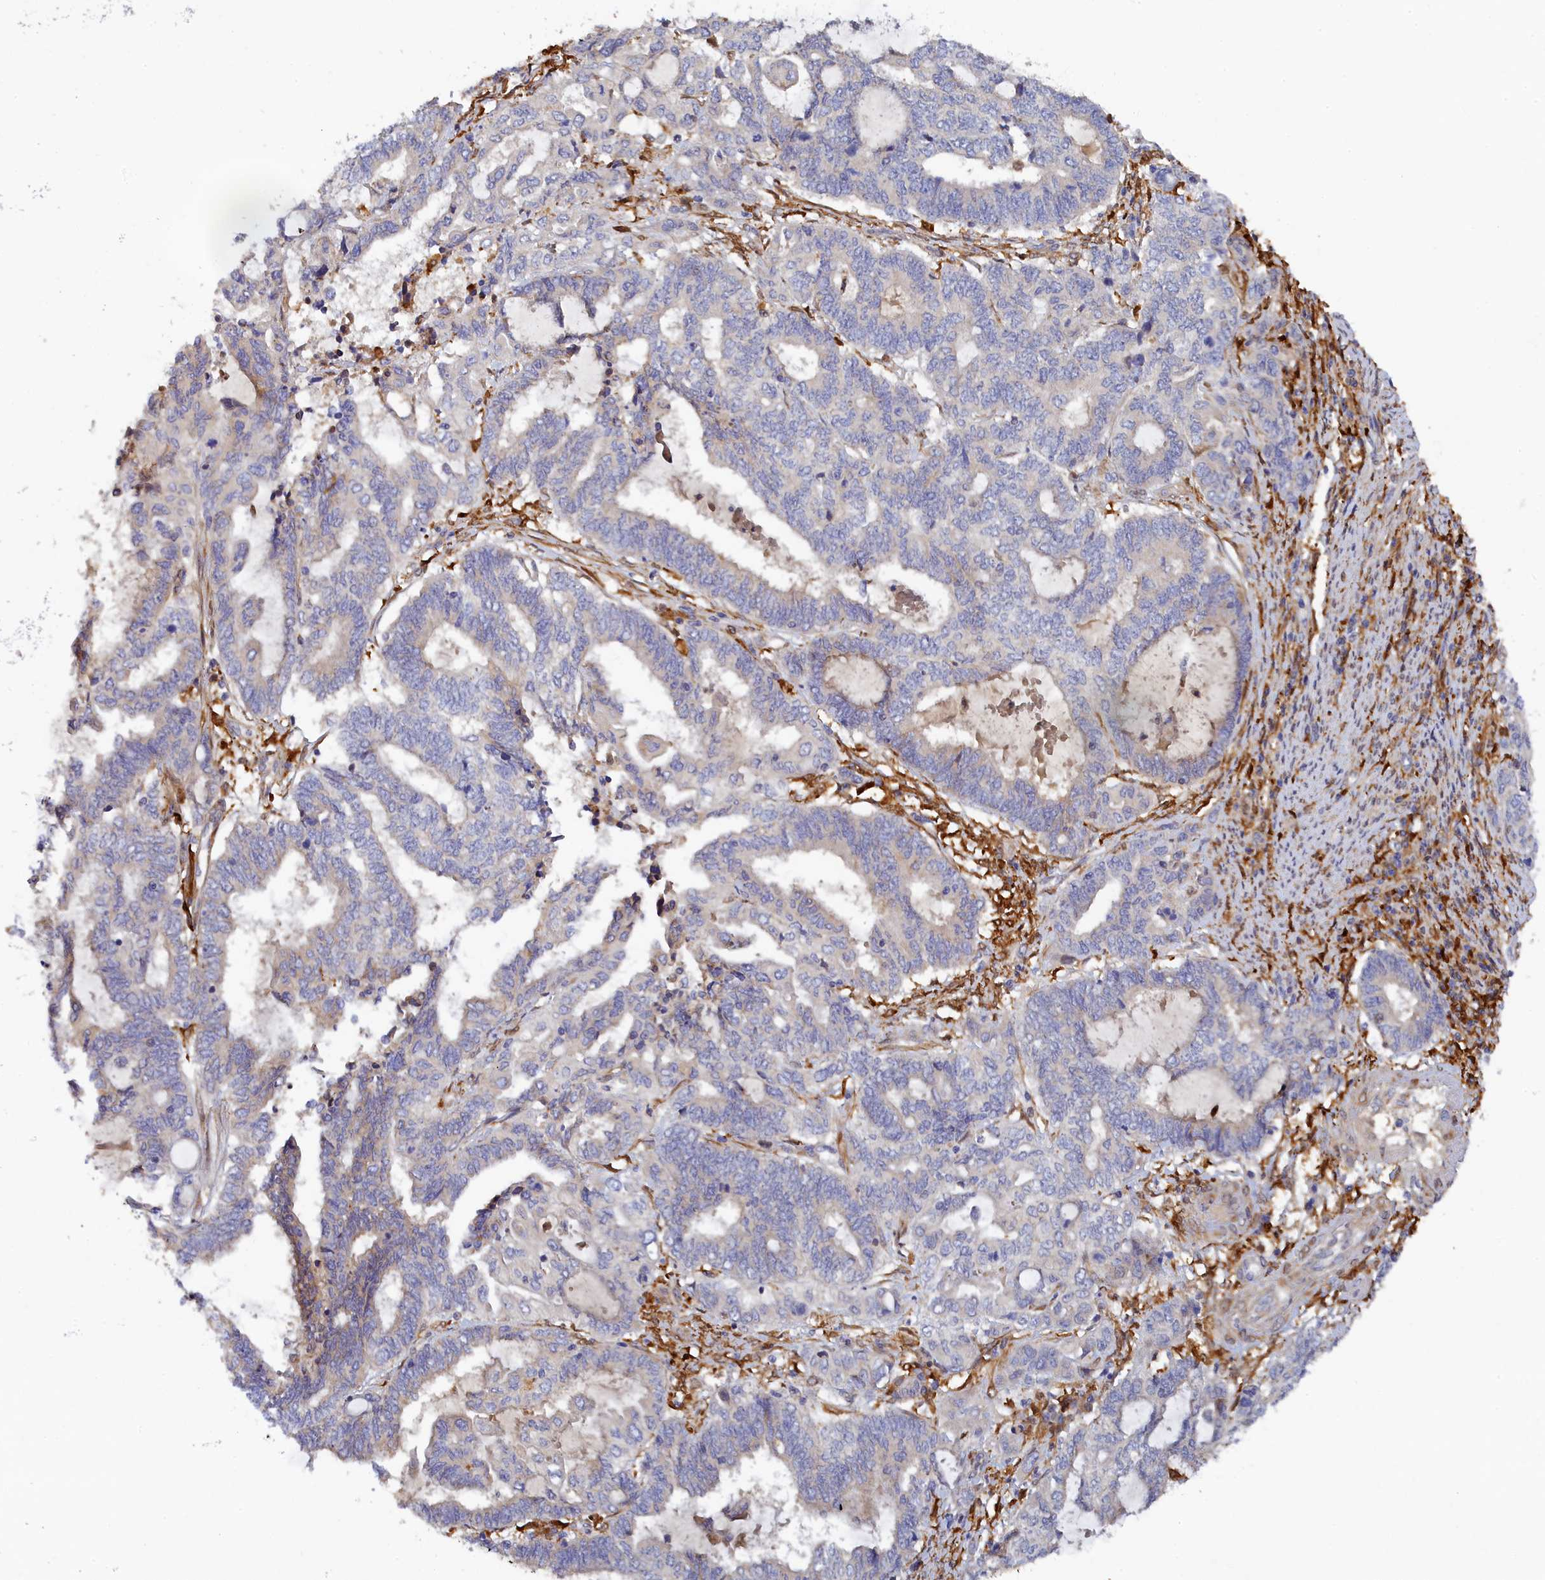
{"staining": {"intensity": "negative", "quantity": "none", "location": "none"}, "tissue": "endometrial cancer", "cell_type": "Tumor cells", "image_type": "cancer", "snomed": [{"axis": "morphology", "description": "Adenocarcinoma, NOS"}, {"axis": "topography", "description": "Uterus"}, {"axis": "topography", "description": "Endometrium"}], "caption": "A micrograph of human endometrial cancer is negative for staining in tumor cells. (DAB immunohistochemistry with hematoxylin counter stain).", "gene": "SPATA5L1", "patient": {"sex": "female", "age": 70}}